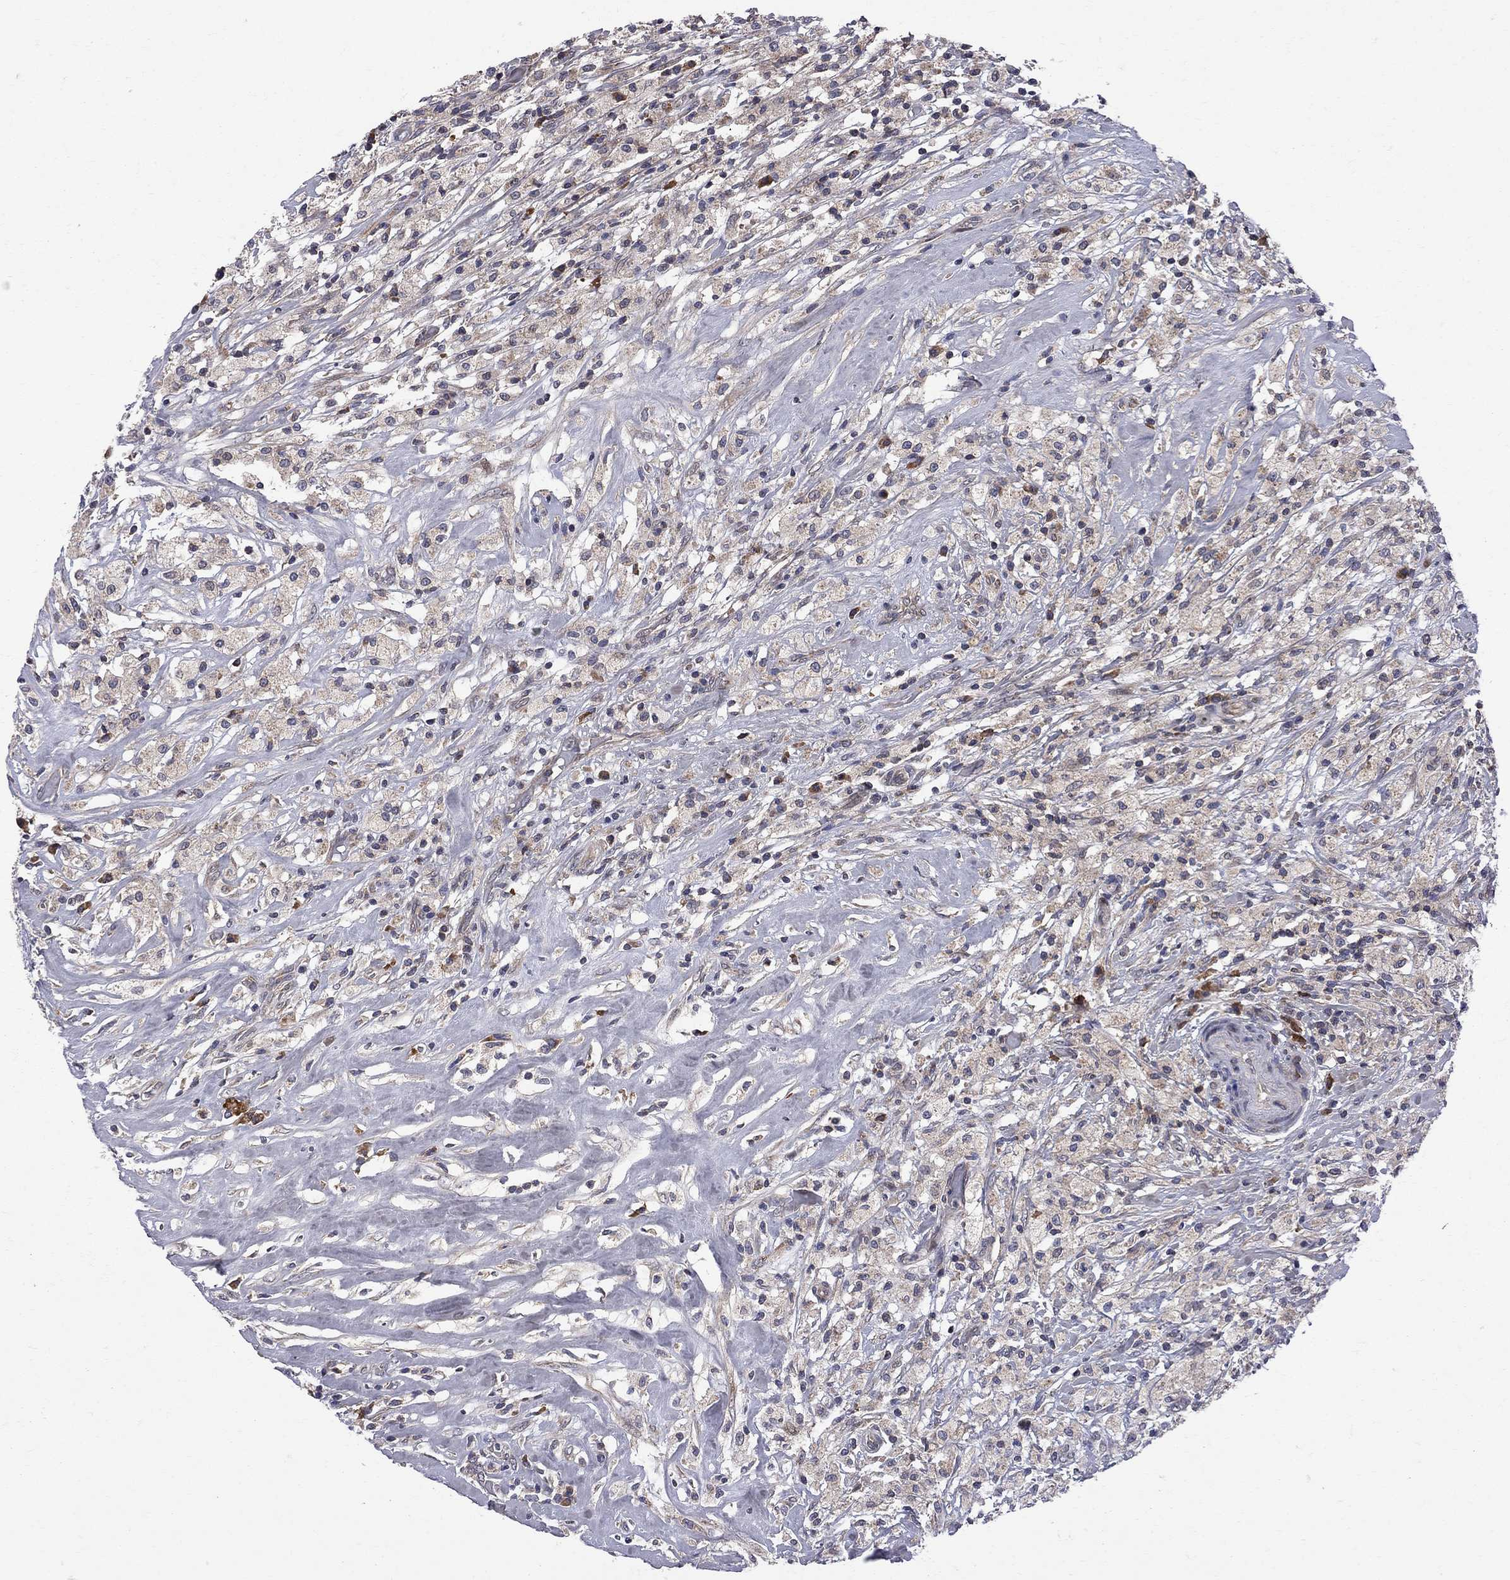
{"staining": {"intensity": "negative", "quantity": "none", "location": "none"}, "tissue": "testis cancer", "cell_type": "Tumor cells", "image_type": "cancer", "snomed": [{"axis": "morphology", "description": "Necrosis, NOS"}, {"axis": "morphology", "description": "Carcinoma, Embryonal, NOS"}, {"axis": "topography", "description": "Testis"}], "caption": "Tumor cells show no significant staining in testis embryonal carcinoma.", "gene": "CNOT11", "patient": {"sex": "male", "age": 19}}